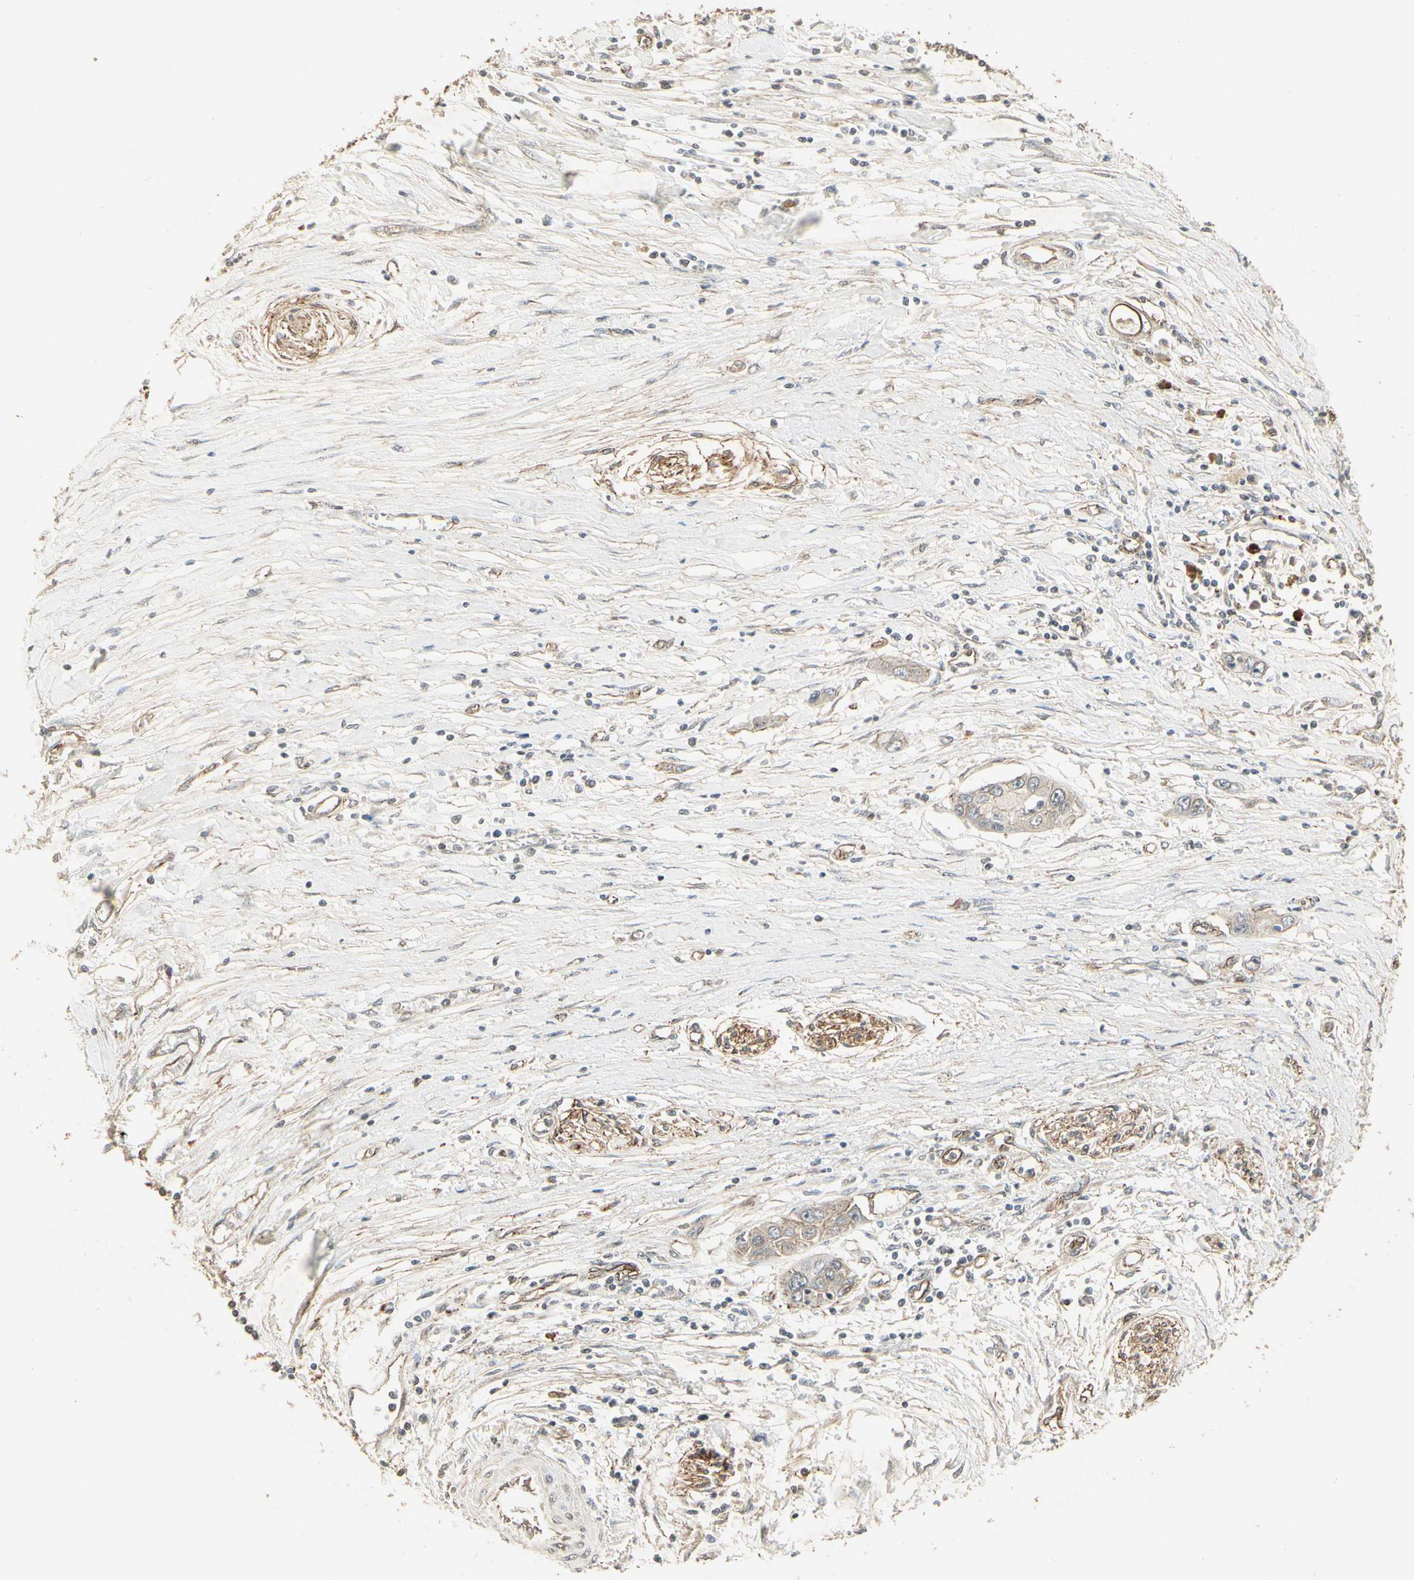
{"staining": {"intensity": "weak", "quantity": "<25%", "location": "cytoplasmic/membranous"}, "tissue": "pancreatic cancer", "cell_type": "Tumor cells", "image_type": "cancer", "snomed": [{"axis": "morphology", "description": "Adenocarcinoma, NOS"}, {"axis": "topography", "description": "Pancreas"}], "caption": "This is a photomicrograph of immunohistochemistry staining of pancreatic cancer (adenocarcinoma), which shows no expression in tumor cells.", "gene": "RNF180", "patient": {"sex": "female", "age": 70}}